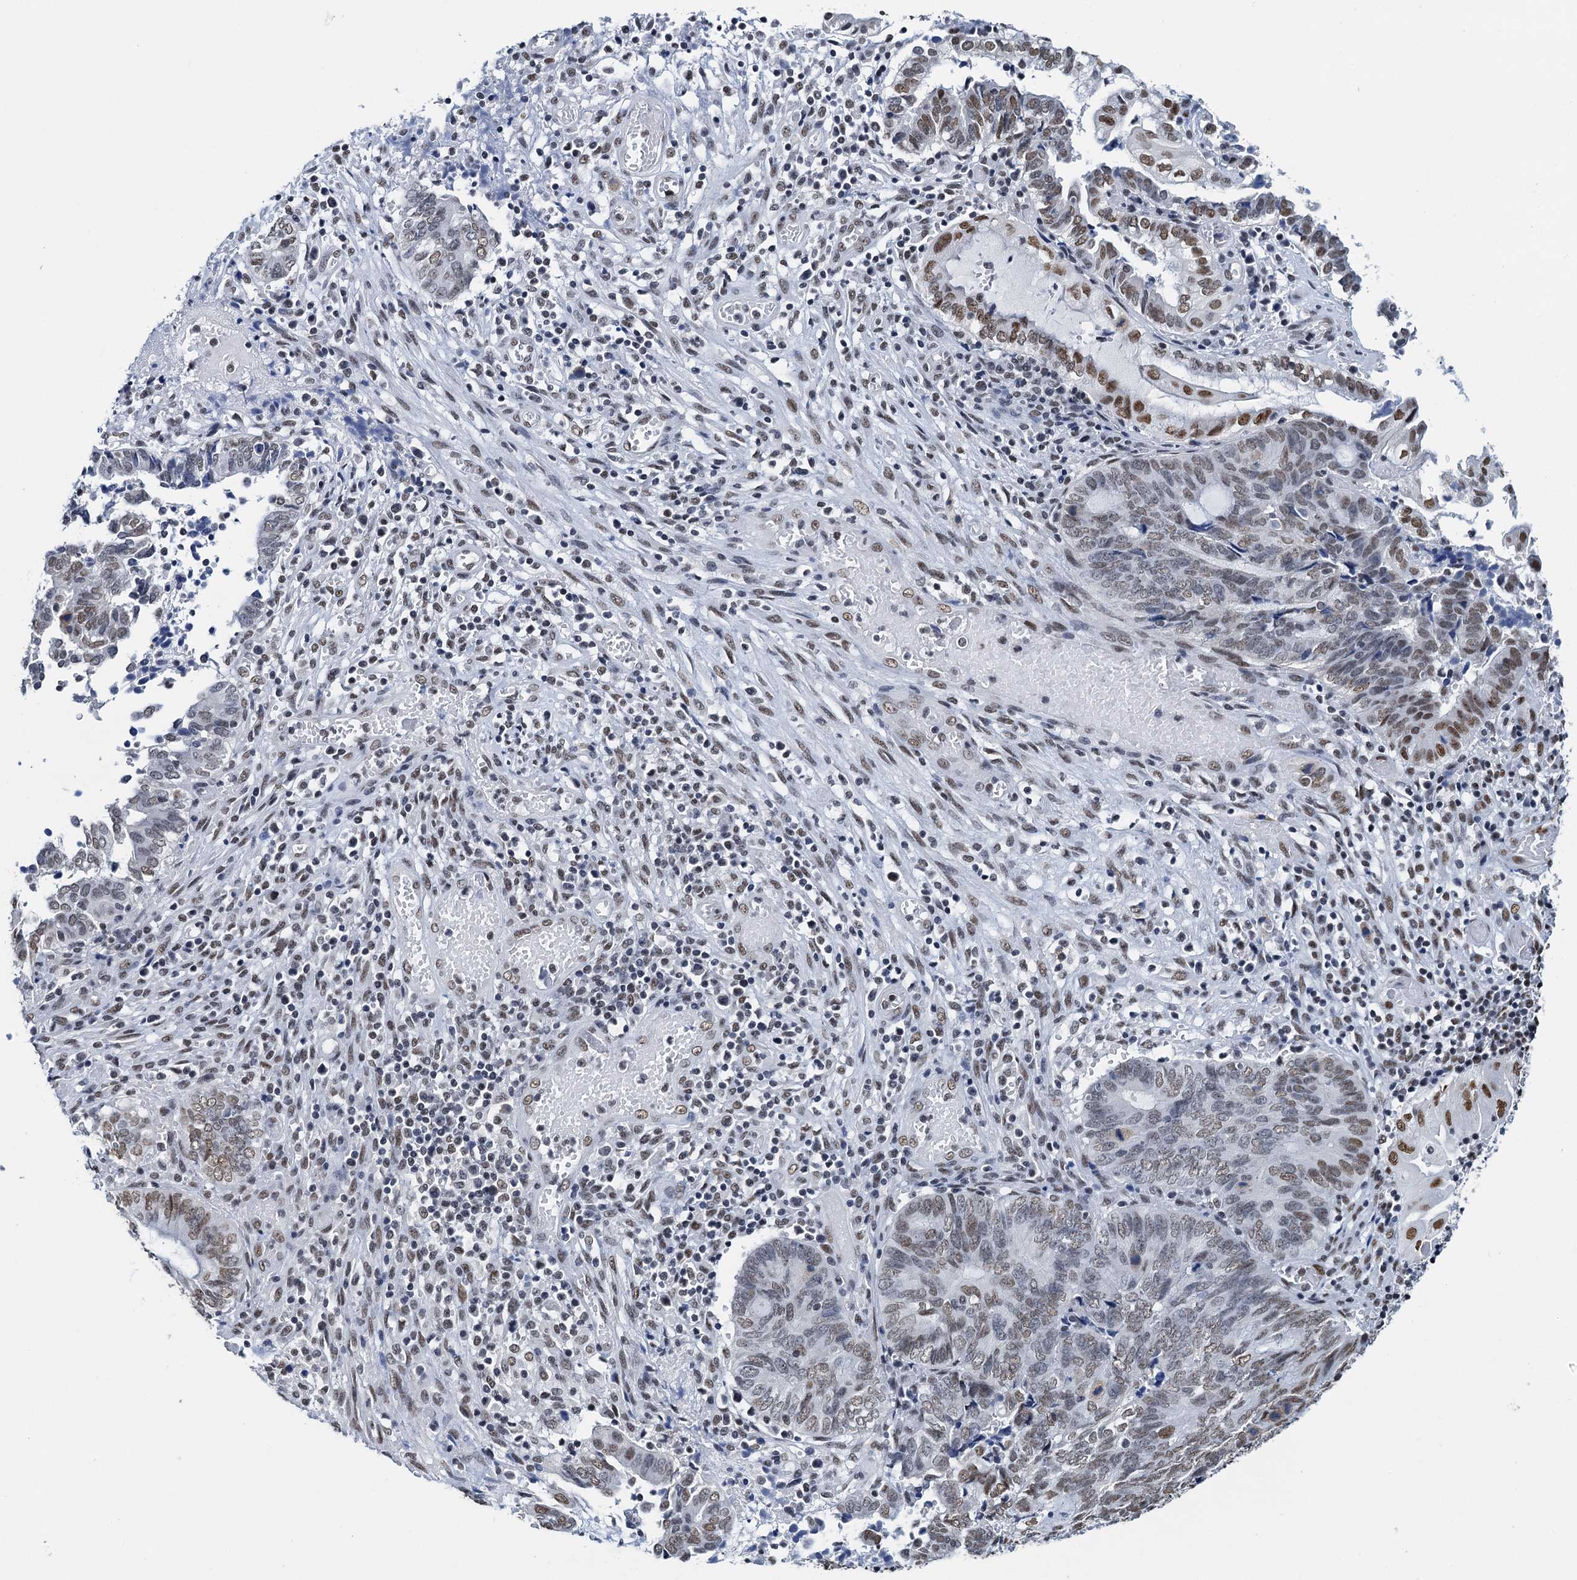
{"staining": {"intensity": "moderate", "quantity": "25%-75%", "location": "nuclear"}, "tissue": "endometrial cancer", "cell_type": "Tumor cells", "image_type": "cancer", "snomed": [{"axis": "morphology", "description": "Adenocarcinoma, NOS"}, {"axis": "topography", "description": "Uterus"}, {"axis": "topography", "description": "Endometrium"}], "caption": "Immunohistochemical staining of human endometrial cancer reveals medium levels of moderate nuclear positivity in about 25%-75% of tumor cells.", "gene": "SLTM", "patient": {"sex": "female", "age": 70}}